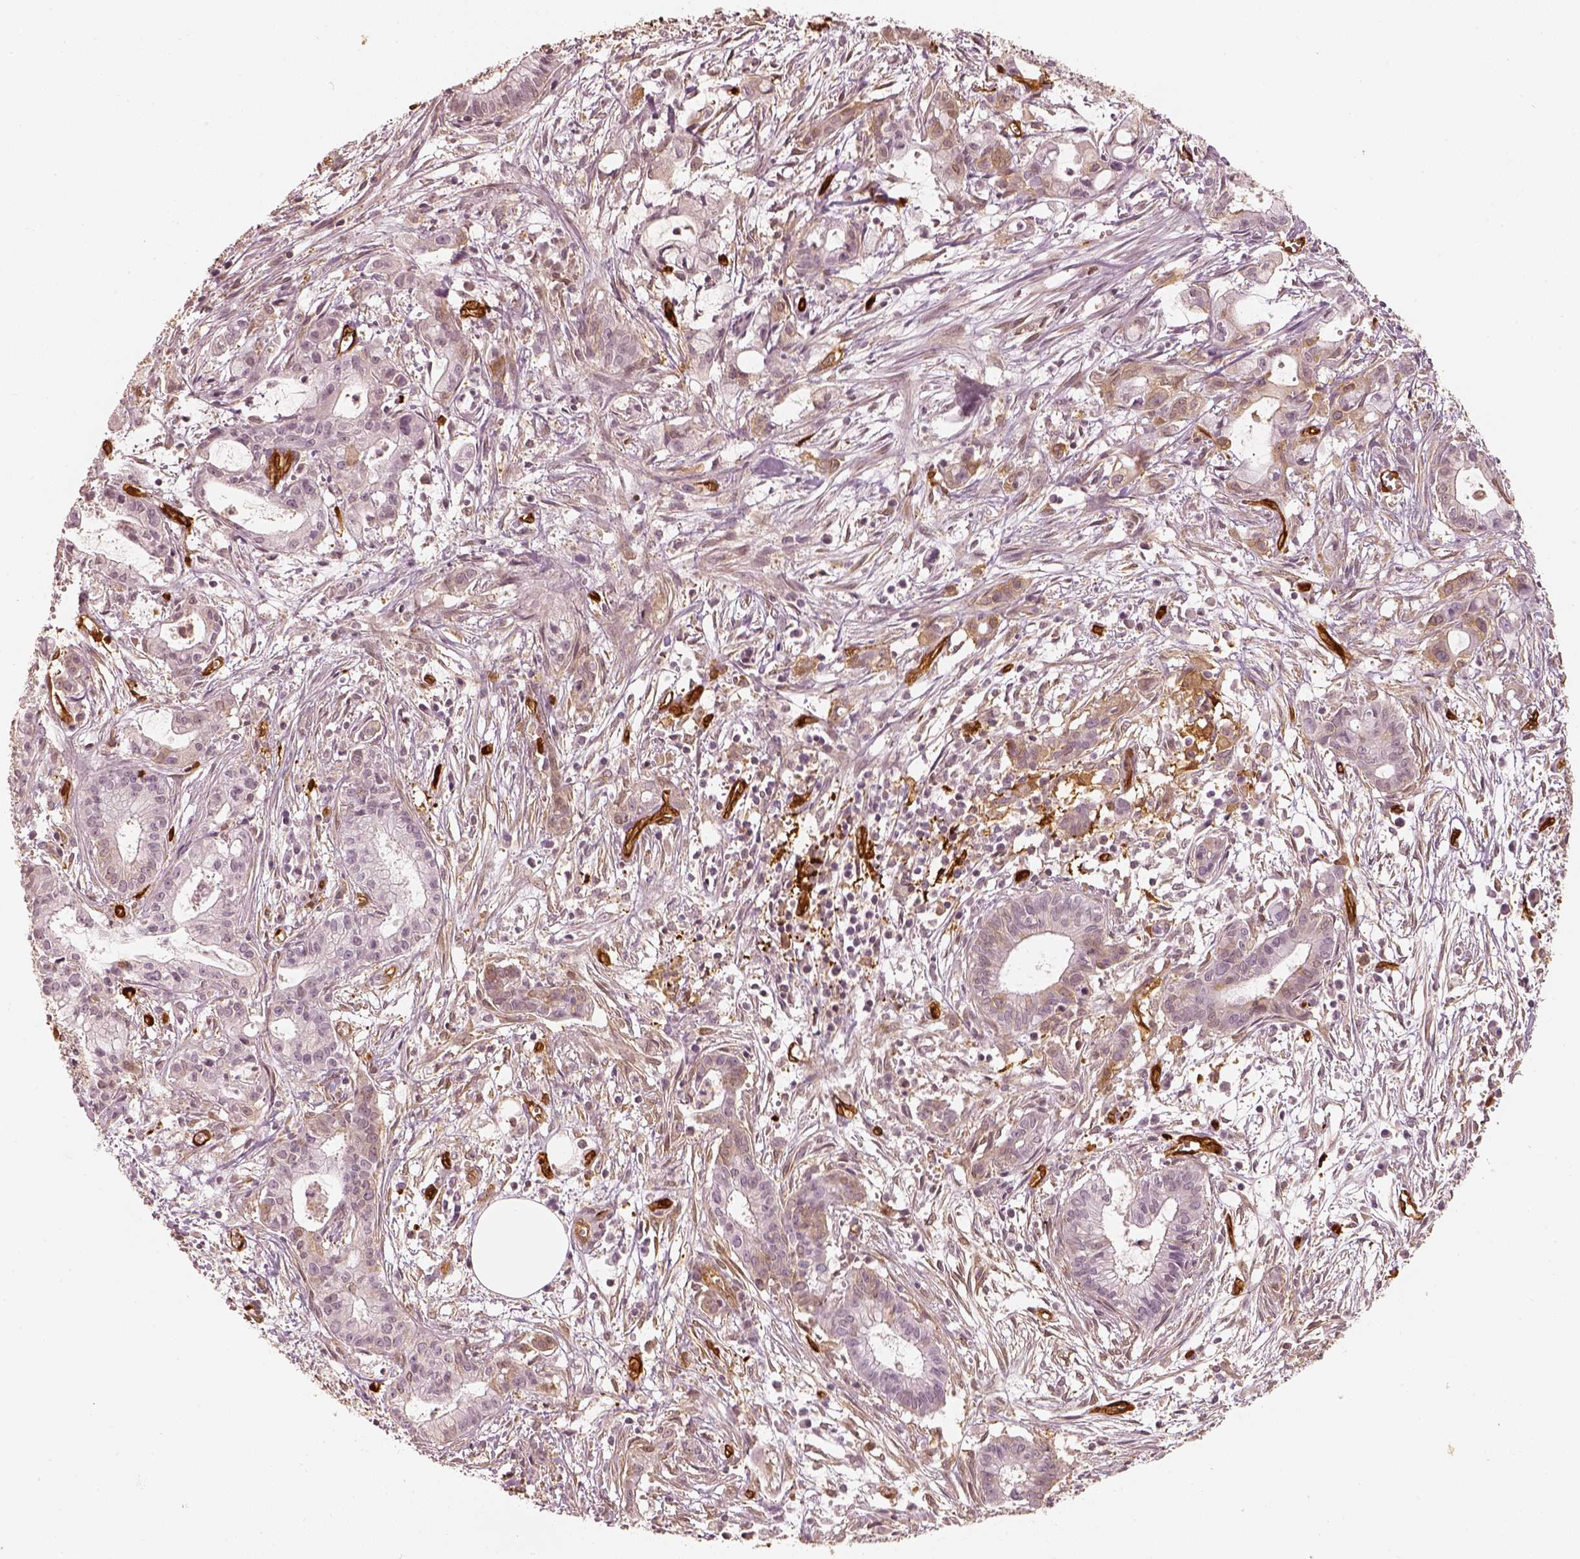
{"staining": {"intensity": "weak", "quantity": "<25%", "location": "cytoplasmic/membranous"}, "tissue": "pancreatic cancer", "cell_type": "Tumor cells", "image_type": "cancer", "snomed": [{"axis": "morphology", "description": "Adenocarcinoma, NOS"}, {"axis": "topography", "description": "Pancreas"}], "caption": "DAB (3,3'-diaminobenzidine) immunohistochemical staining of human adenocarcinoma (pancreatic) demonstrates no significant positivity in tumor cells.", "gene": "FSCN1", "patient": {"sex": "male", "age": 48}}